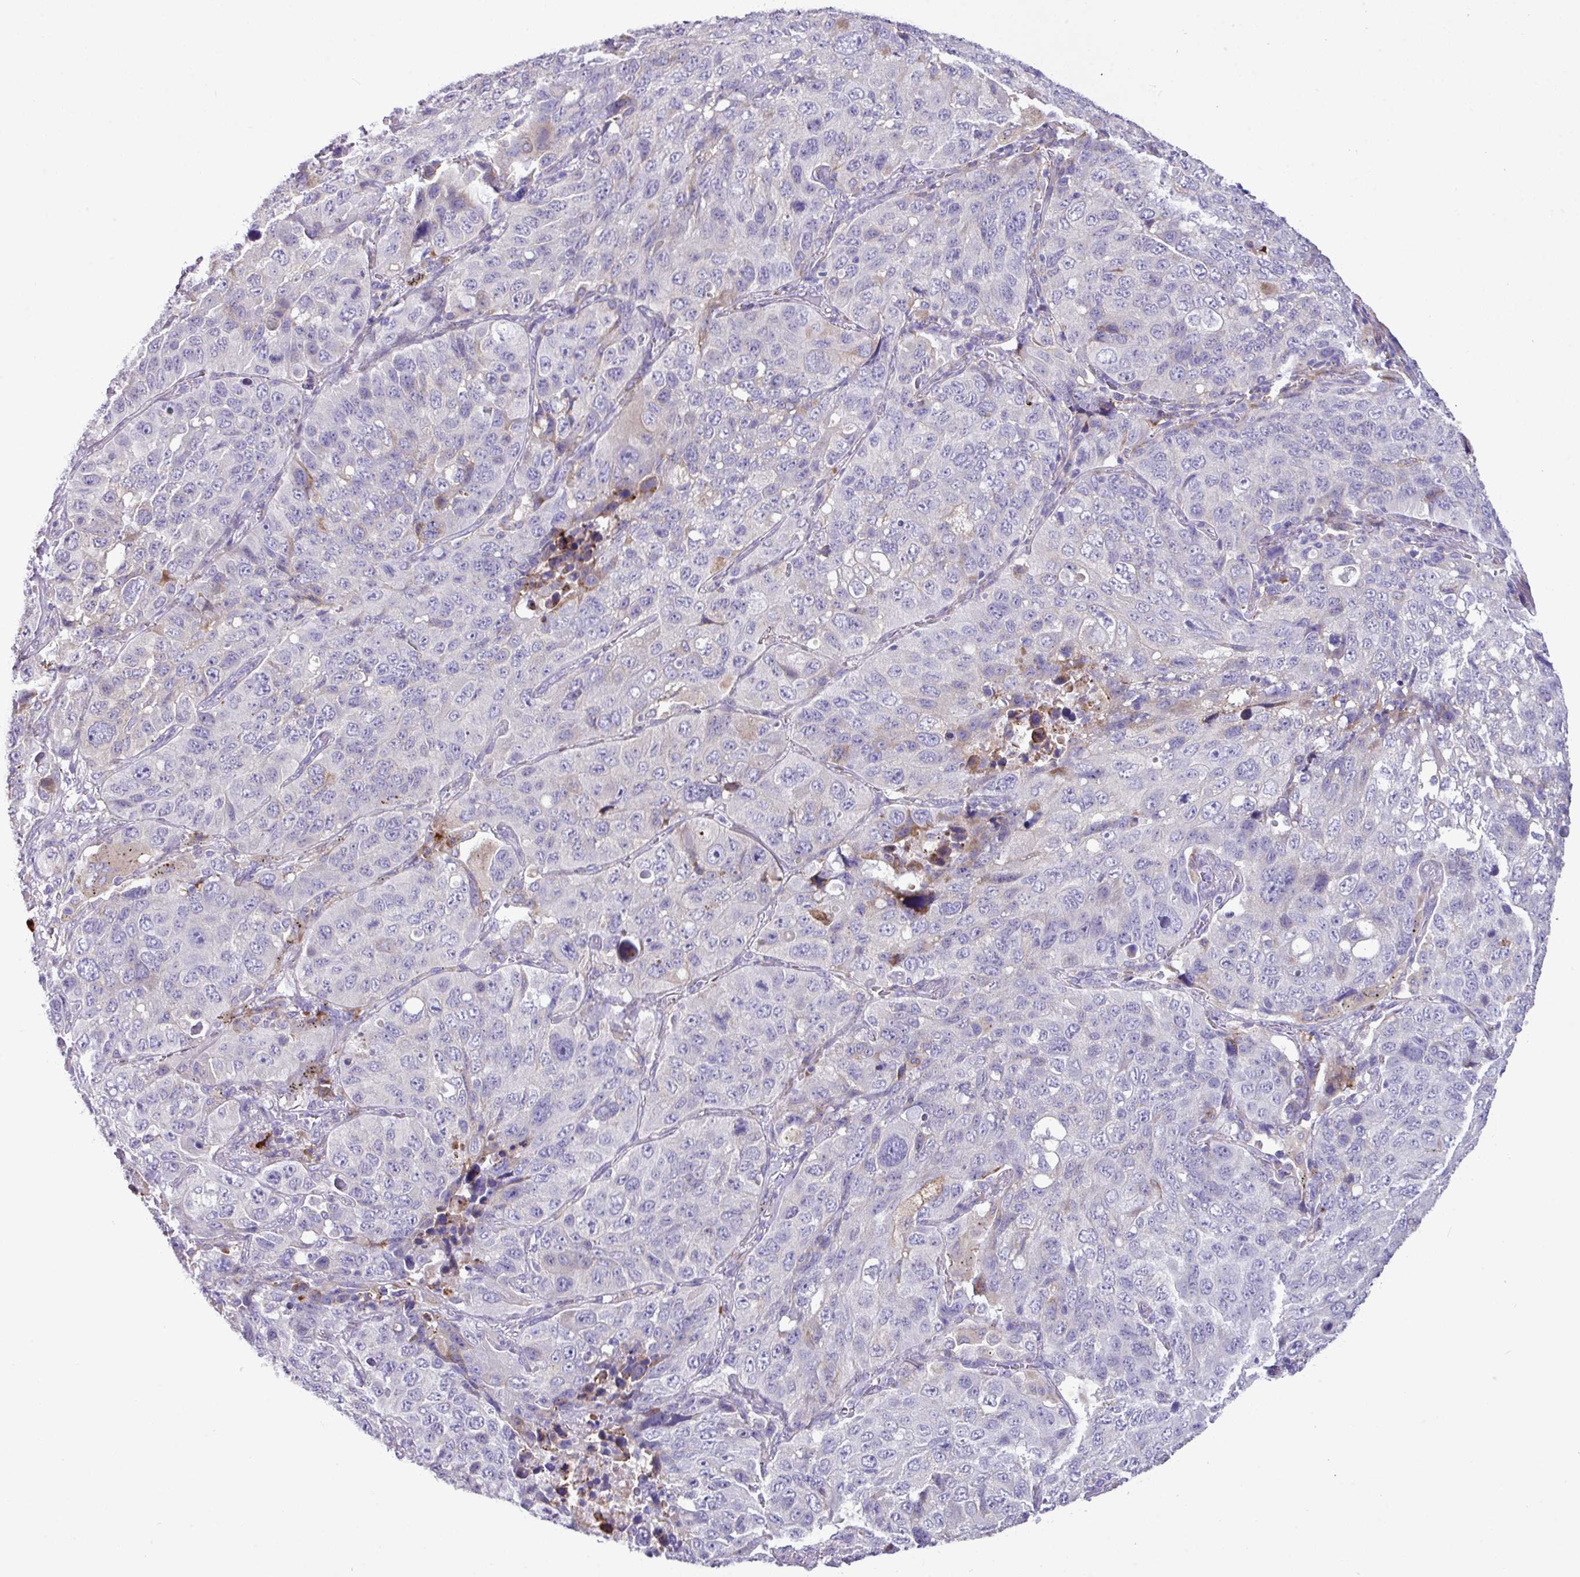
{"staining": {"intensity": "weak", "quantity": "<25%", "location": "cytoplasmic/membranous"}, "tissue": "lung cancer", "cell_type": "Tumor cells", "image_type": "cancer", "snomed": [{"axis": "morphology", "description": "Squamous cell carcinoma, NOS"}, {"axis": "topography", "description": "Lung"}], "caption": "This is an immunohistochemistry photomicrograph of human squamous cell carcinoma (lung). There is no staining in tumor cells.", "gene": "RGS21", "patient": {"sex": "male", "age": 60}}